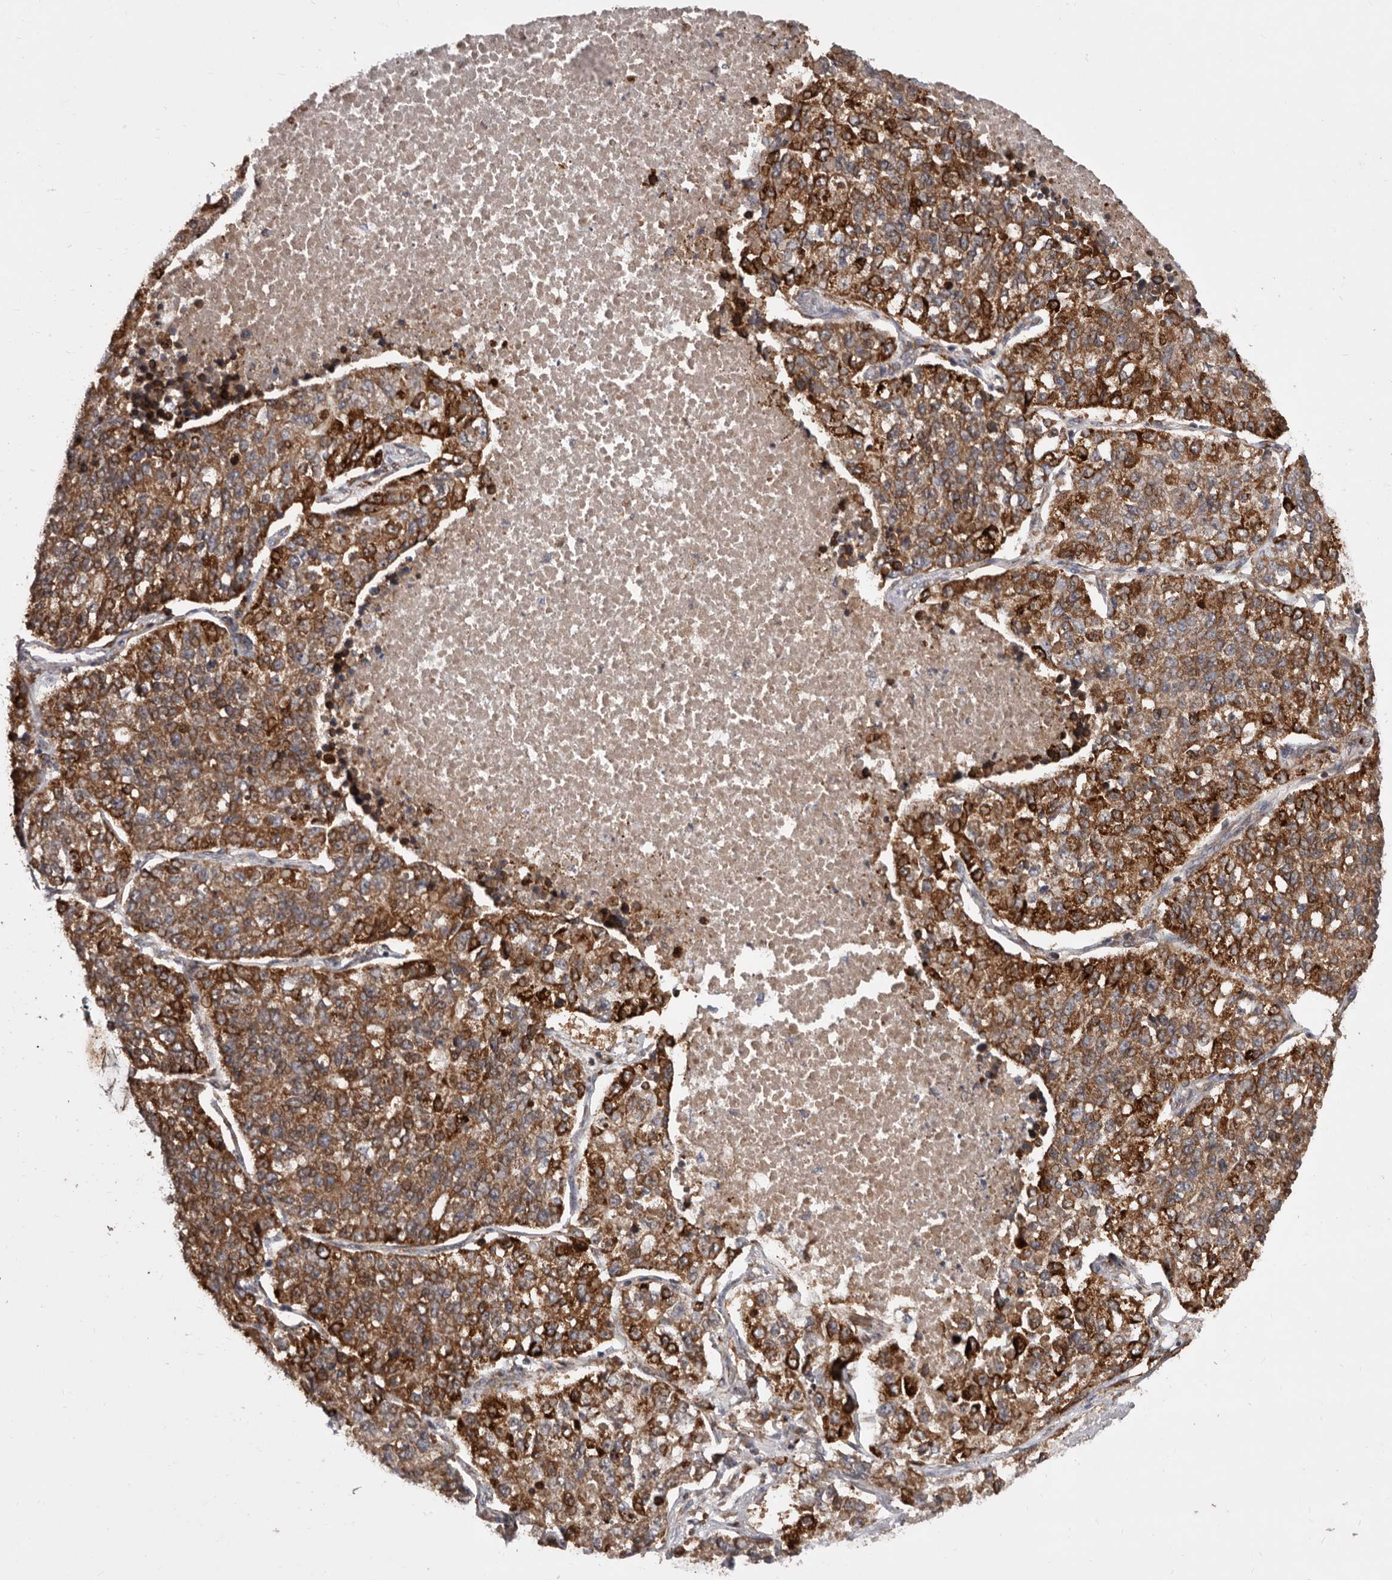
{"staining": {"intensity": "strong", "quantity": ">75%", "location": "cytoplasmic/membranous"}, "tissue": "lung cancer", "cell_type": "Tumor cells", "image_type": "cancer", "snomed": [{"axis": "morphology", "description": "Adenocarcinoma, NOS"}, {"axis": "topography", "description": "Lung"}], "caption": "IHC of human lung cancer (adenocarcinoma) demonstrates high levels of strong cytoplasmic/membranous positivity in about >75% of tumor cells. The protein is shown in brown color, while the nuclei are stained blue.", "gene": "FLAD1", "patient": {"sex": "male", "age": 49}}